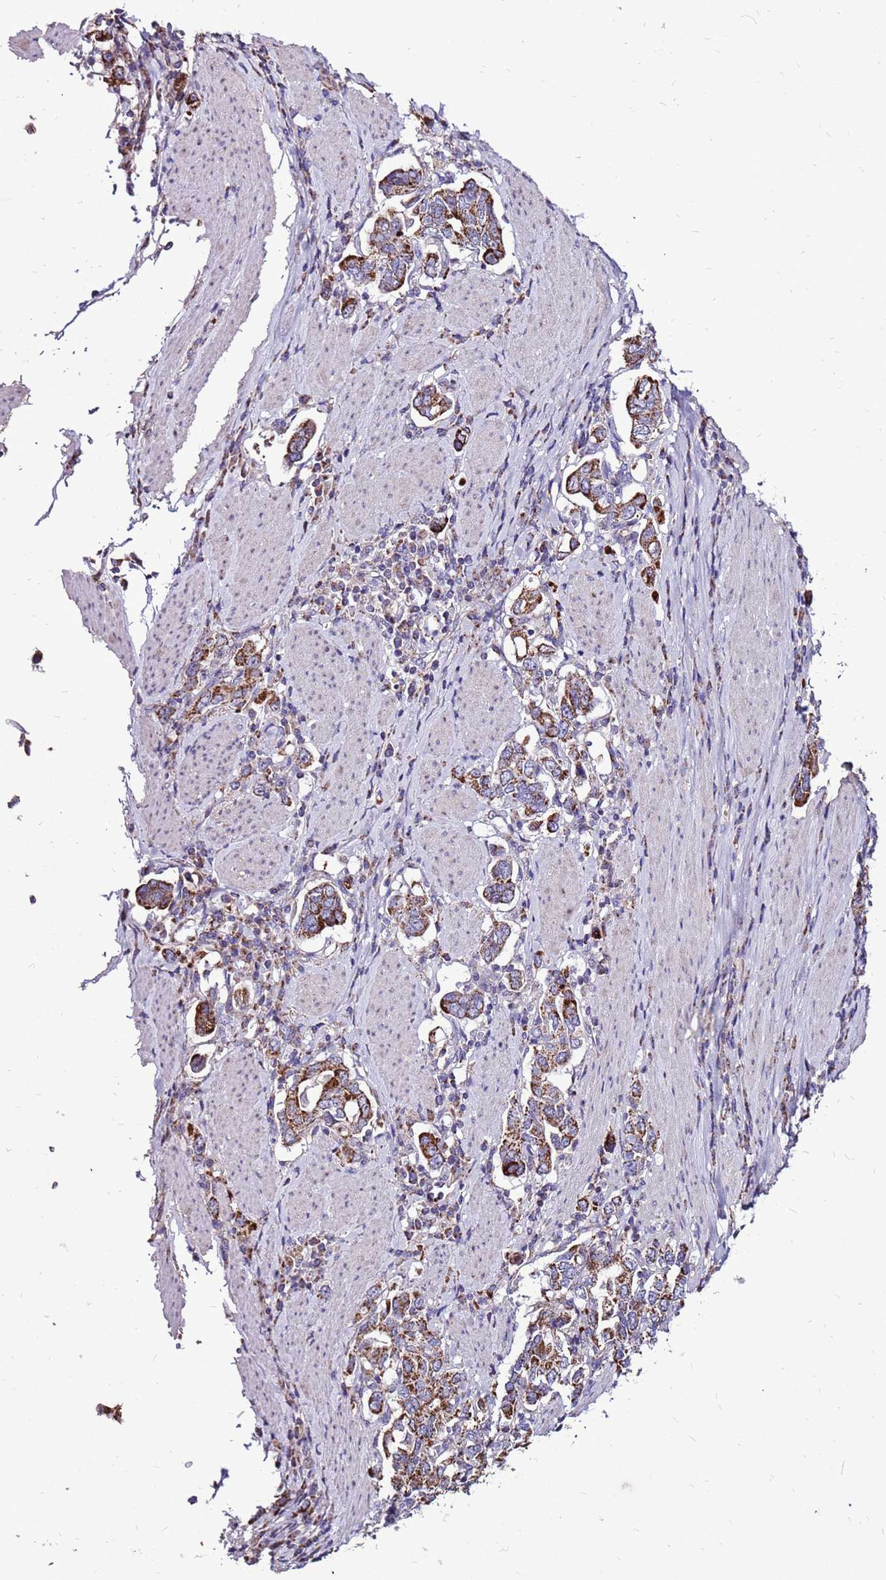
{"staining": {"intensity": "moderate", "quantity": ">75%", "location": "cytoplasmic/membranous"}, "tissue": "stomach cancer", "cell_type": "Tumor cells", "image_type": "cancer", "snomed": [{"axis": "morphology", "description": "Adenocarcinoma, NOS"}, {"axis": "topography", "description": "Stomach, upper"}, {"axis": "topography", "description": "Stomach"}], "caption": "Stomach cancer tissue exhibits moderate cytoplasmic/membranous staining in approximately >75% of tumor cells, visualized by immunohistochemistry.", "gene": "SPSB3", "patient": {"sex": "male", "age": 62}}